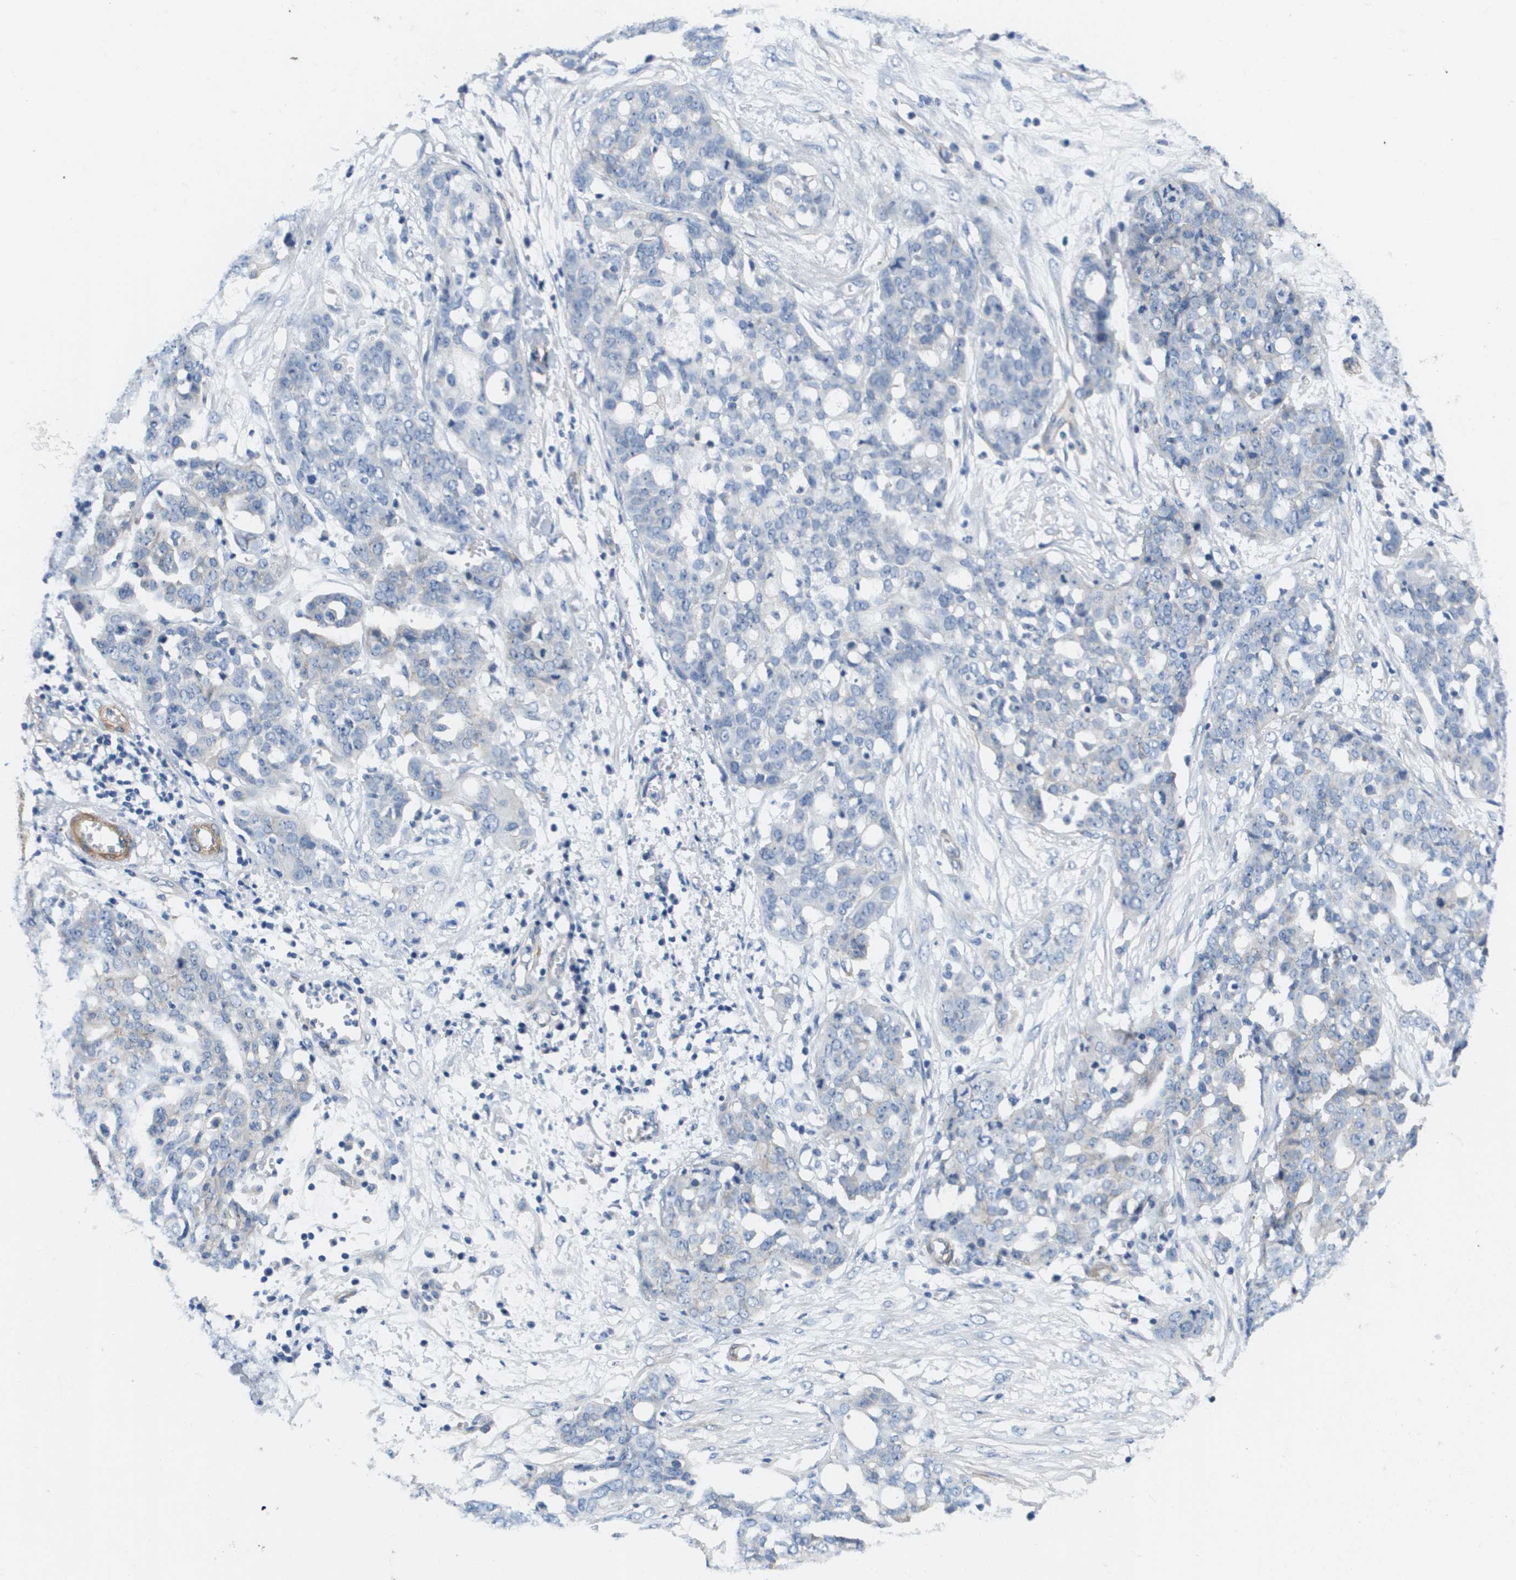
{"staining": {"intensity": "negative", "quantity": "none", "location": "none"}, "tissue": "ovarian cancer", "cell_type": "Tumor cells", "image_type": "cancer", "snomed": [{"axis": "morphology", "description": "Cystadenocarcinoma, serous, NOS"}, {"axis": "topography", "description": "Soft tissue"}, {"axis": "topography", "description": "Ovary"}], "caption": "Immunohistochemical staining of human ovarian serous cystadenocarcinoma reveals no significant expression in tumor cells.", "gene": "LPP", "patient": {"sex": "female", "age": 57}}